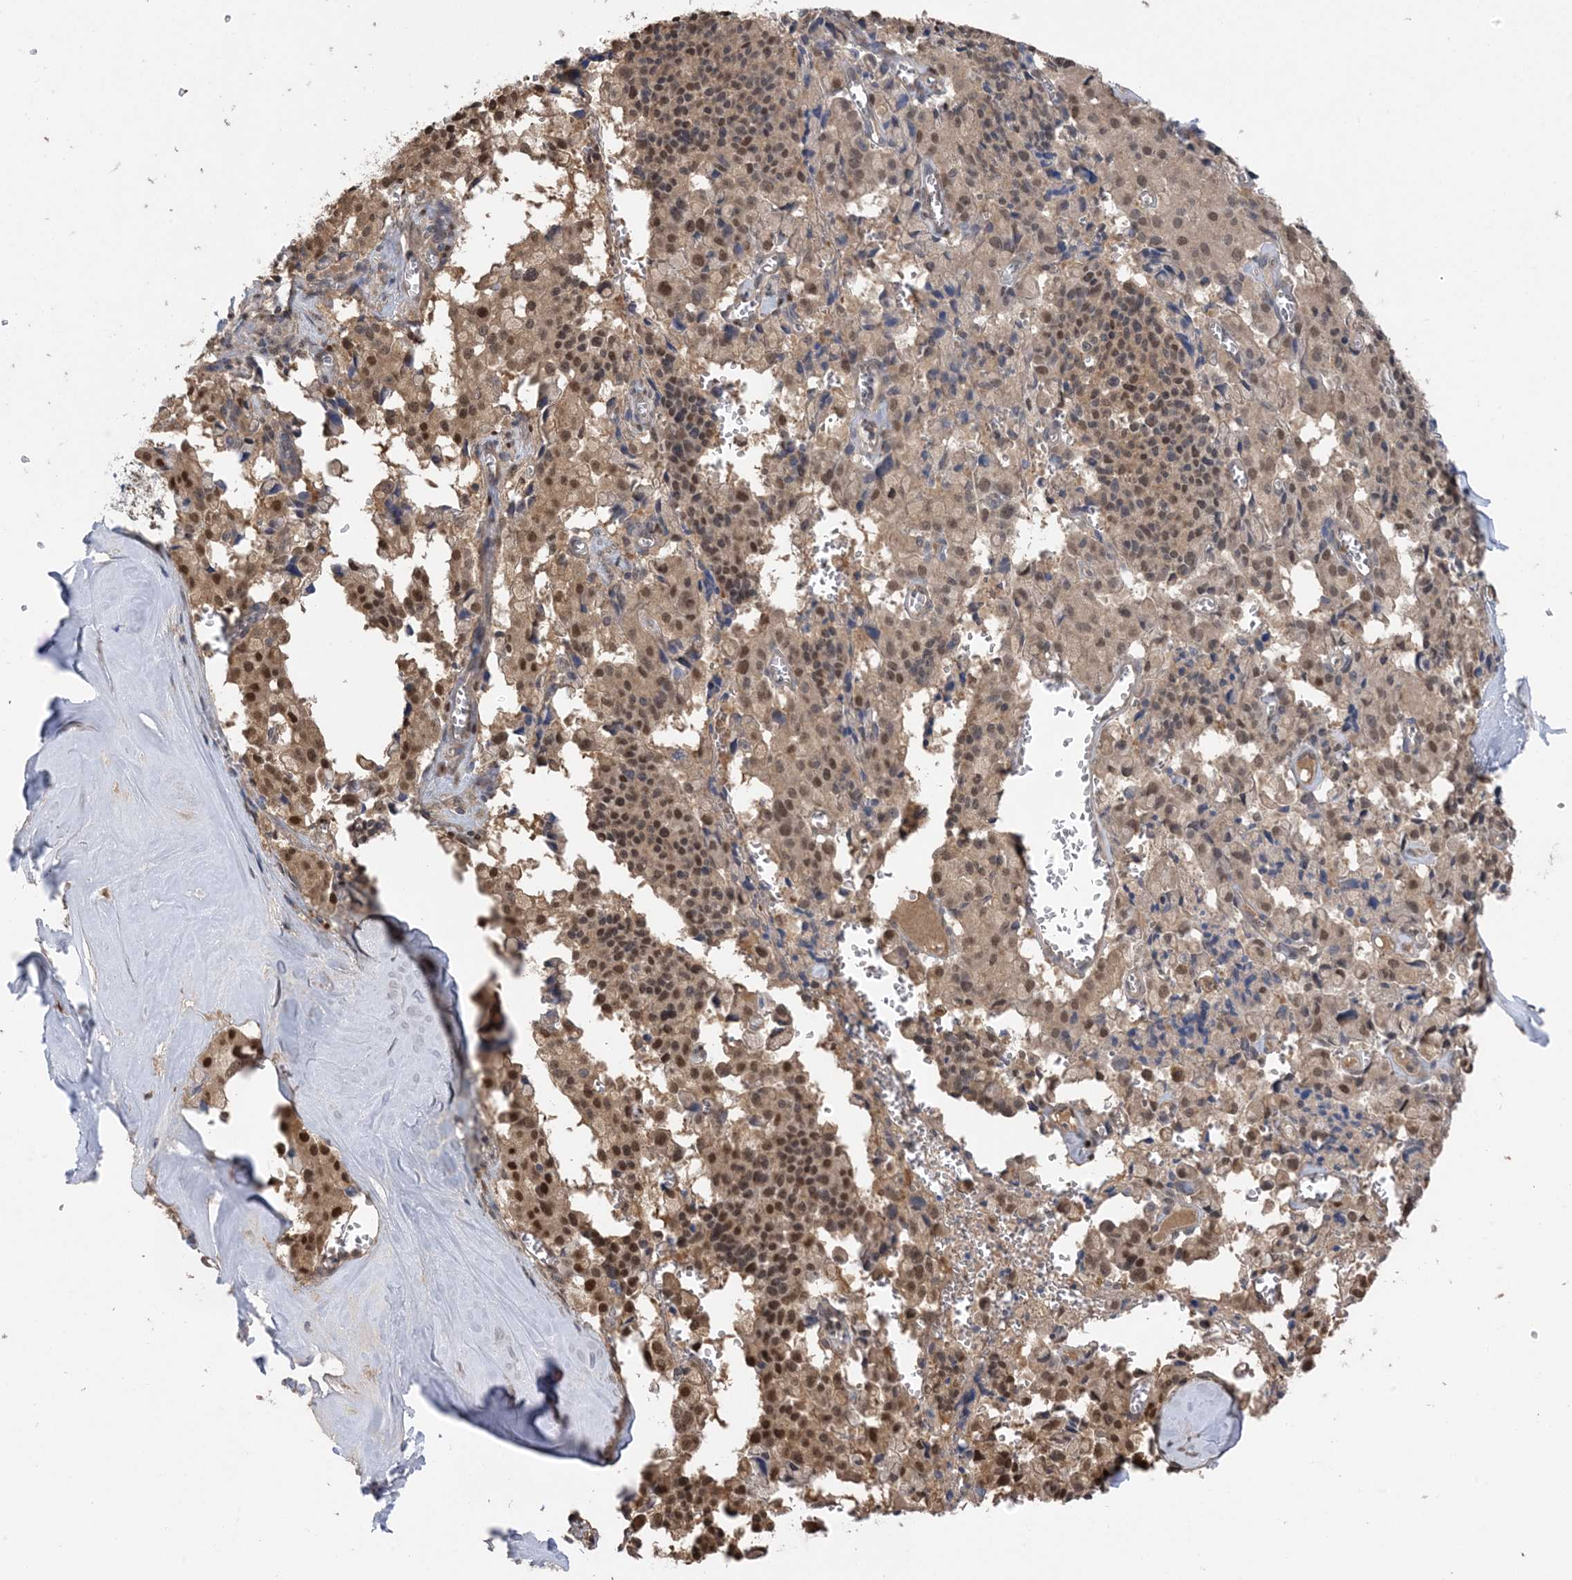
{"staining": {"intensity": "moderate", "quantity": ">75%", "location": "cytoplasmic/membranous,nuclear"}, "tissue": "pancreatic cancer", "cell_type": "Tumor cells", "image_type": "cancer", "snomed": [{"axis": "morphology", "description": "Adenocarcinoma, NOS"}, {"axis": "topography", "description": "Pancreas"}], "caption": "An immunohistochemistry (IHC) photomicrograph of tumor tissue is shown. Protein staining in brown shows moderate cytoplasmic/membranous and nuclear positivity in pancreatic adenocarcinoma within tumor cells. Immunohistochemistry stains the protein in brown and the nuclei are stained blue.", "gene": "HIKESHI", "patient": {"sex": "male", "age": 65}}